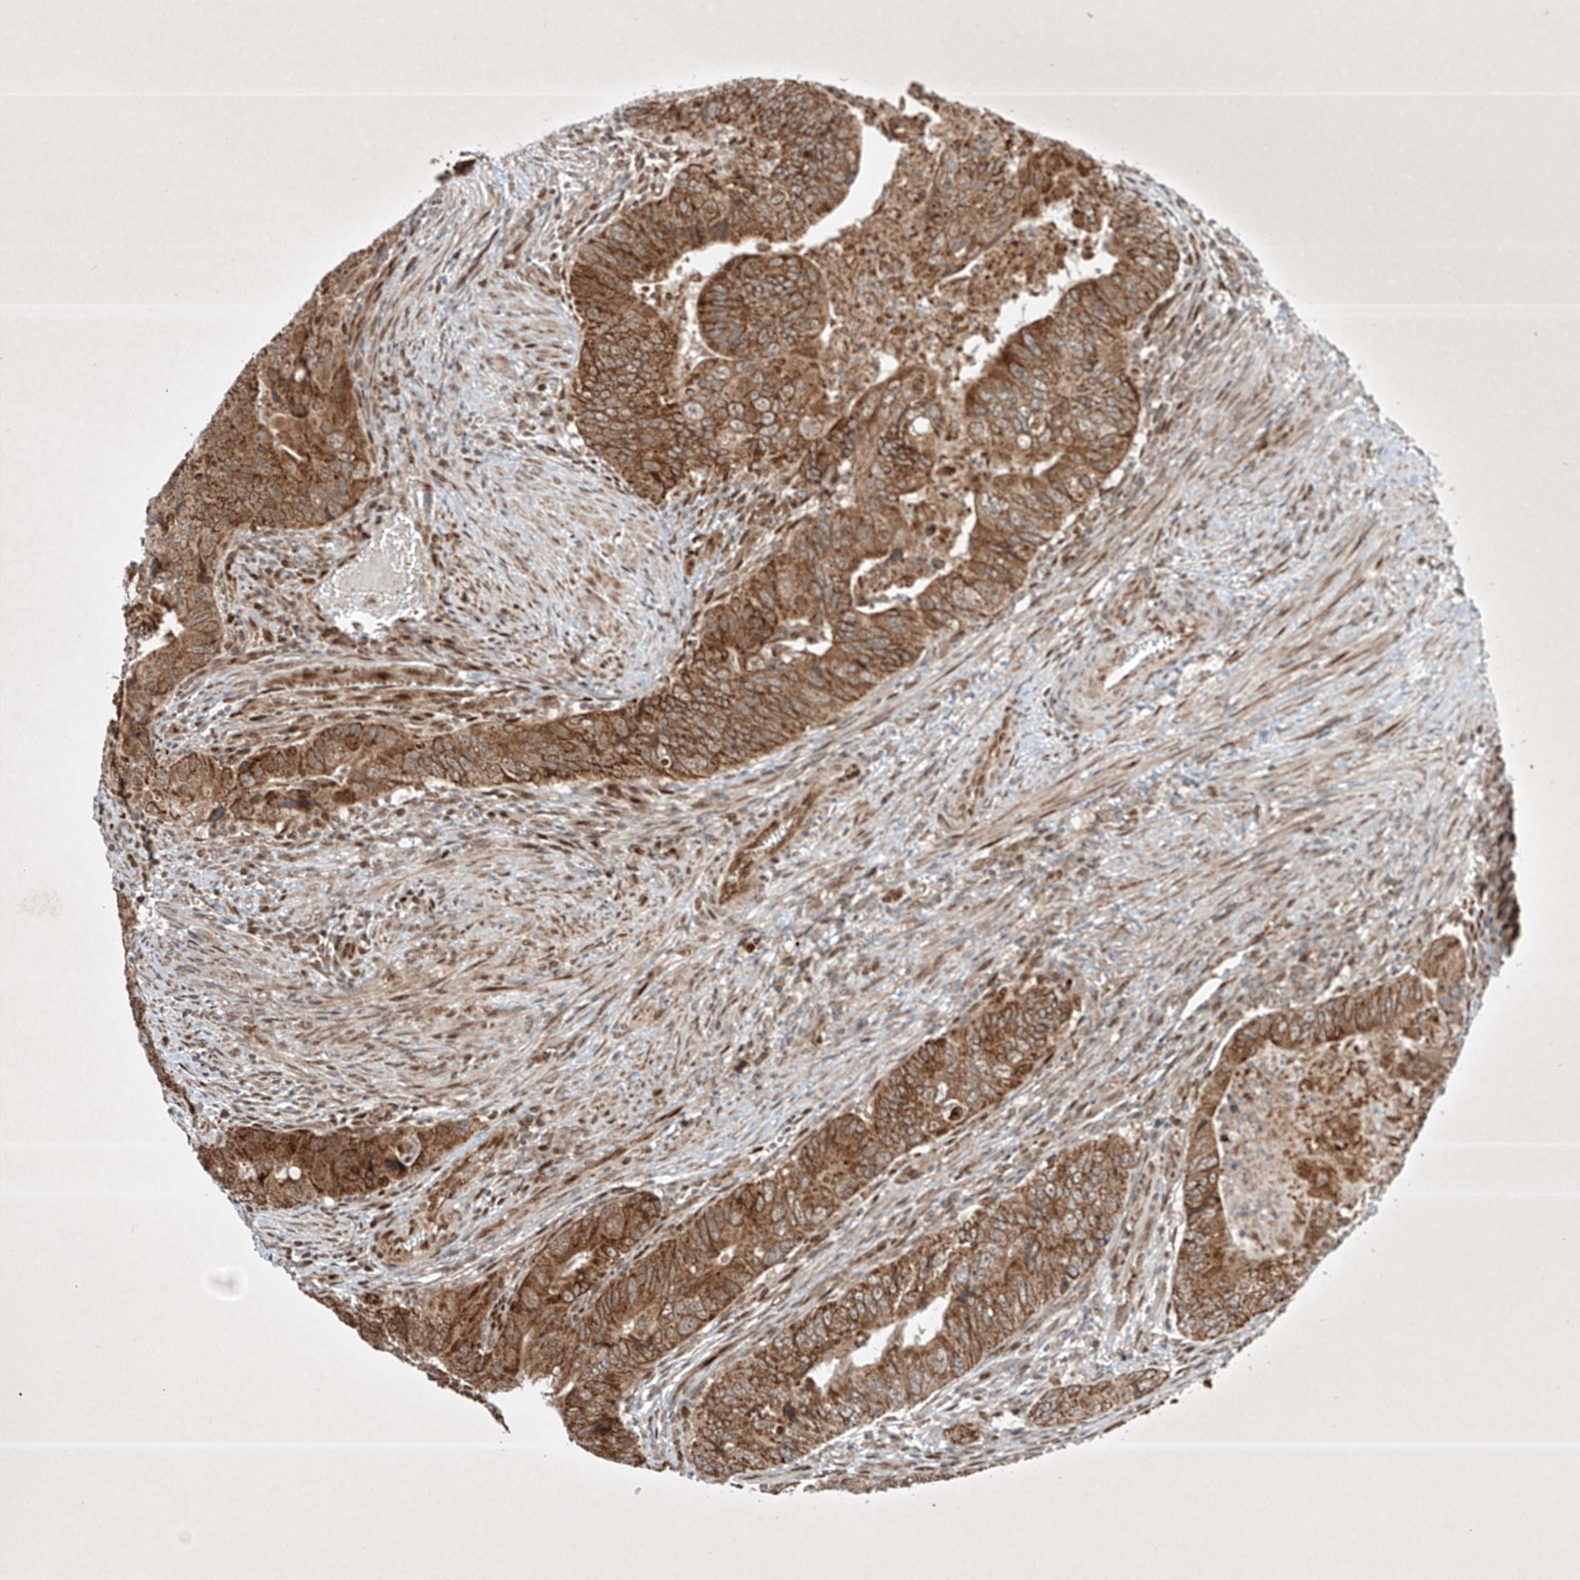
{"staining": {"intensity": "strong", "quantity": ">75%", "location": "cytoplasmic/membranous"}, "tissue": "colorectal cancer", "cell_type": "Tumor cells", "image_type": "cancer", "snomed": [{"axis": "morphology", "description": "Adenocarcinoma, NOS"}, {"axis": "topography", "description": "Rectum"}], "caption": "This photomicrograph shows immunohistochemistry (IHC) staining of colorectal cancer, with high strong cytoplasmic/membranous staining in about >75% of tumor cells.", "gene": "EPG5", "patient": {"sex": "male", "age": 63}}